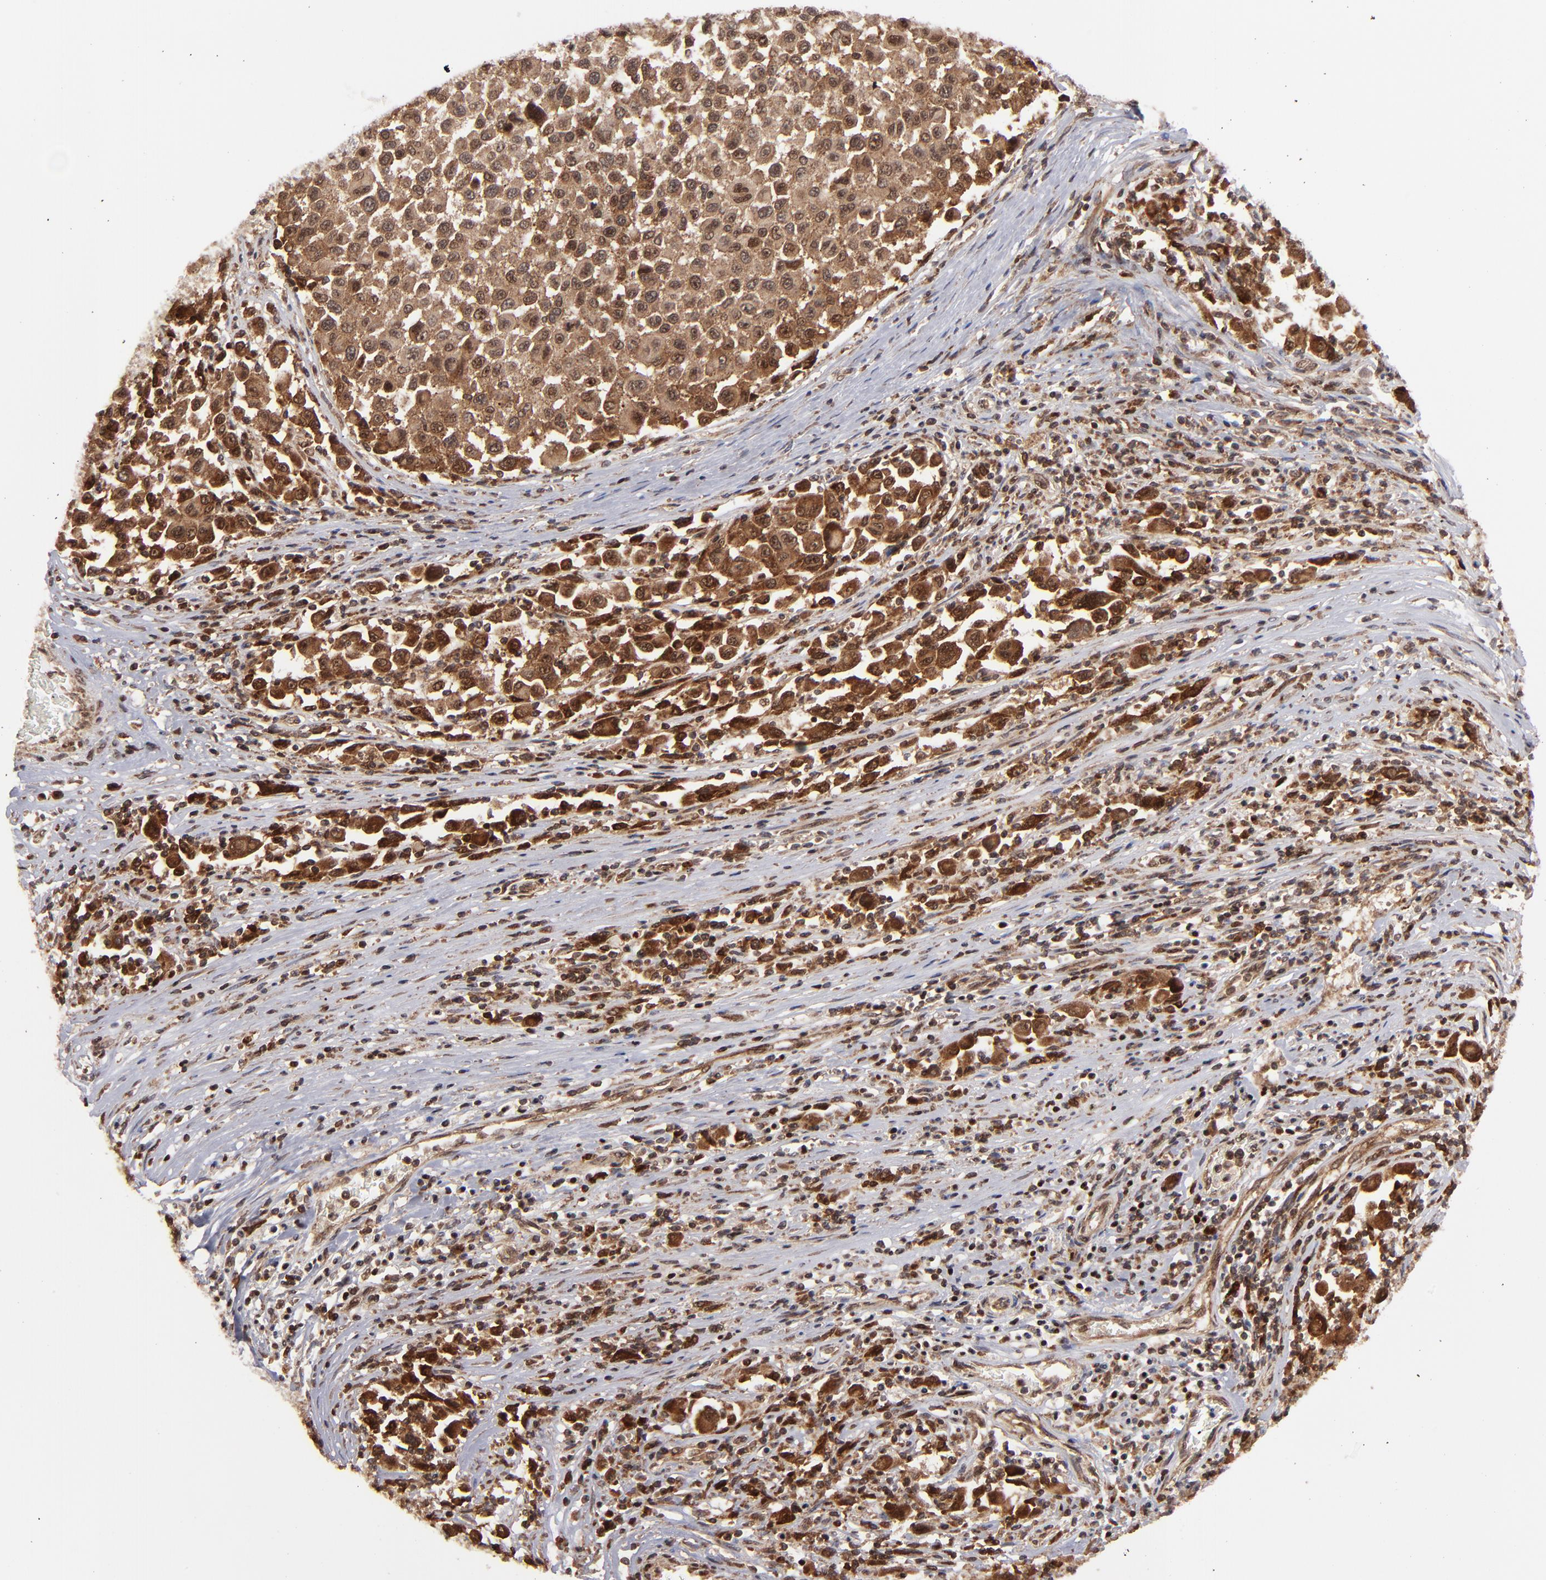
{"staining": {"intensity": "strong", "quantity": ">75%", "location": "cytoplasmic/membranous,nuclear"}, "tissue": "melanoma", "cell_type": "Tumor cells", "image_type": "cancer", "snomed": [{"axis": "morphology", "description": "Malignant melanoma, Metastatic site"}, {"axis": "topography", "description": "Lymph node"}], "caption": "Protein expression analysis of malignant melanoma (metastatic site) demonstrates strong cytoplasmic/membranous and nuclear staining in approximately >75% of tumor cells.", "gene": "RGS6", "patient": {"sex": "male", "age": 61}}